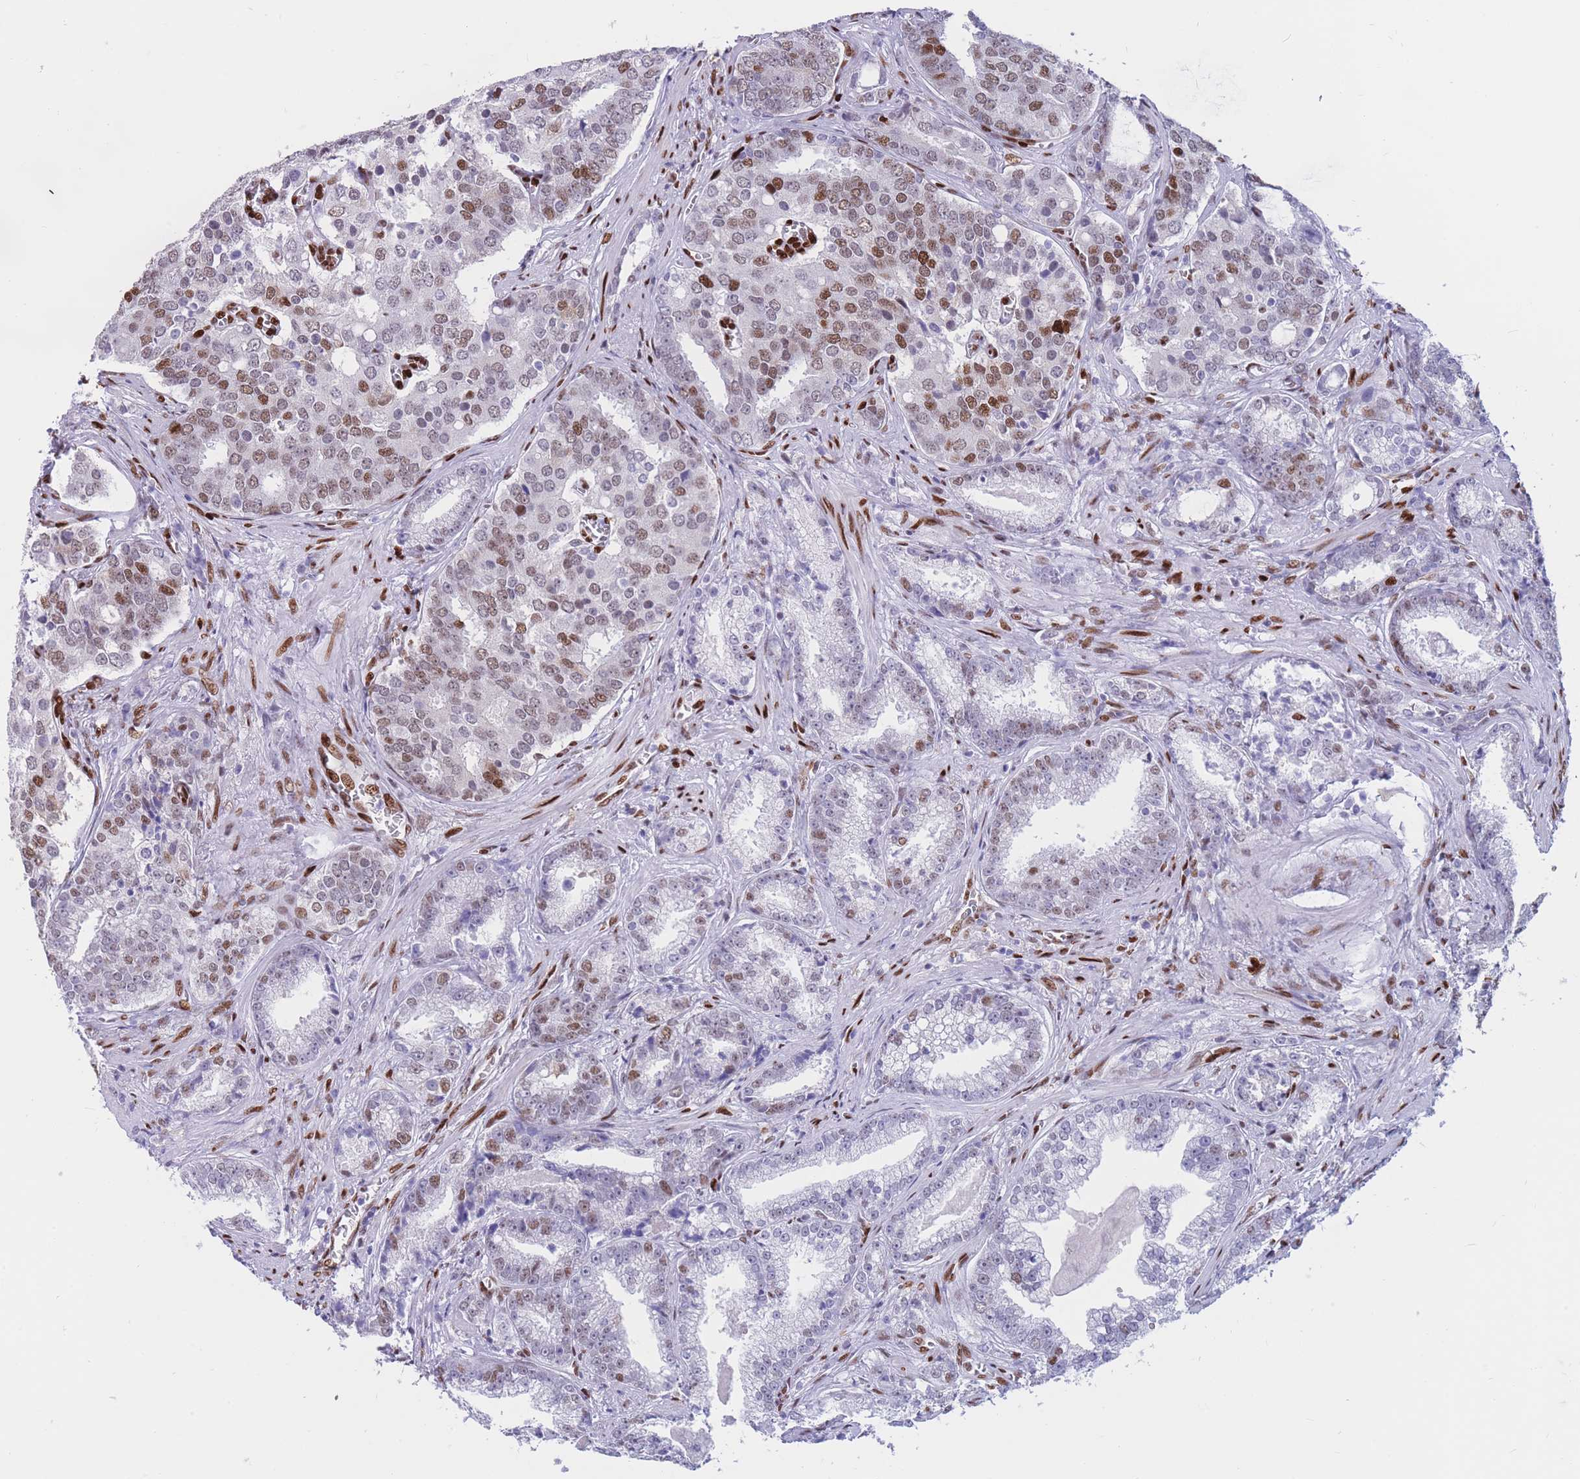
{"staining": {"intensity": "moderate", "quantity": "<25%", "location": "nuclear"}, "tissue": "prostate cancer", "cell_type": "Tumor cells", "image_type": "cancer", "snomed": [{"axis": "morphology", "description": "Adenocarcinoma, High grade"}, {"axis": "topography", "description": "Prostate"}], "caption": "Human prostate cancer (high-grade adenocarcinoma) stained with a protein marker shows moderate staining in tumor cells.", "gene": "NASP", "patient": {"sex": "male", "age": 67}}